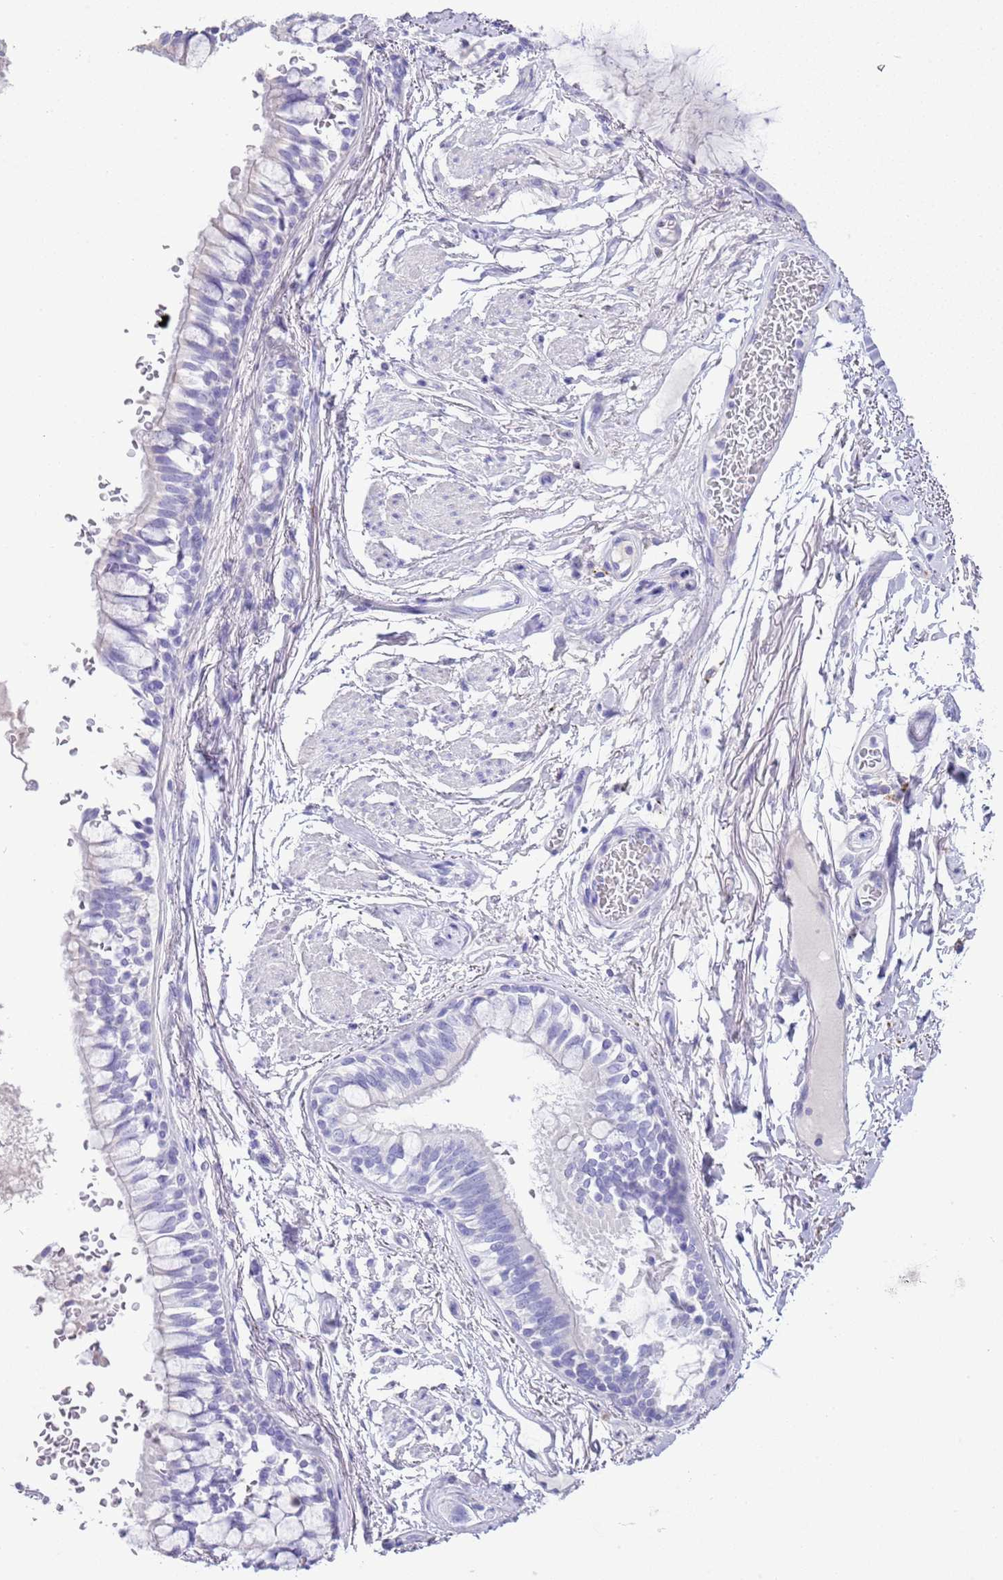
{"staining": {"intensity": "negative", "quantity": "none", "location": "none"}, "tissue": "bronchus", "cell_type": "Respiratory epithelial cells", "image_type": "normal", "snomed": [{"axis": "morphology", "description": "Normal tissue, NOS"}, {"axis": "topography", "description": "Bronchus"}], "caption": "Immunohistochemical staining of unremarkable bronchus reveals no significant staining in respiratory epithelial cells.", "gene": "ABHD17C", "patient": {"sex": "male", "age": 70}}